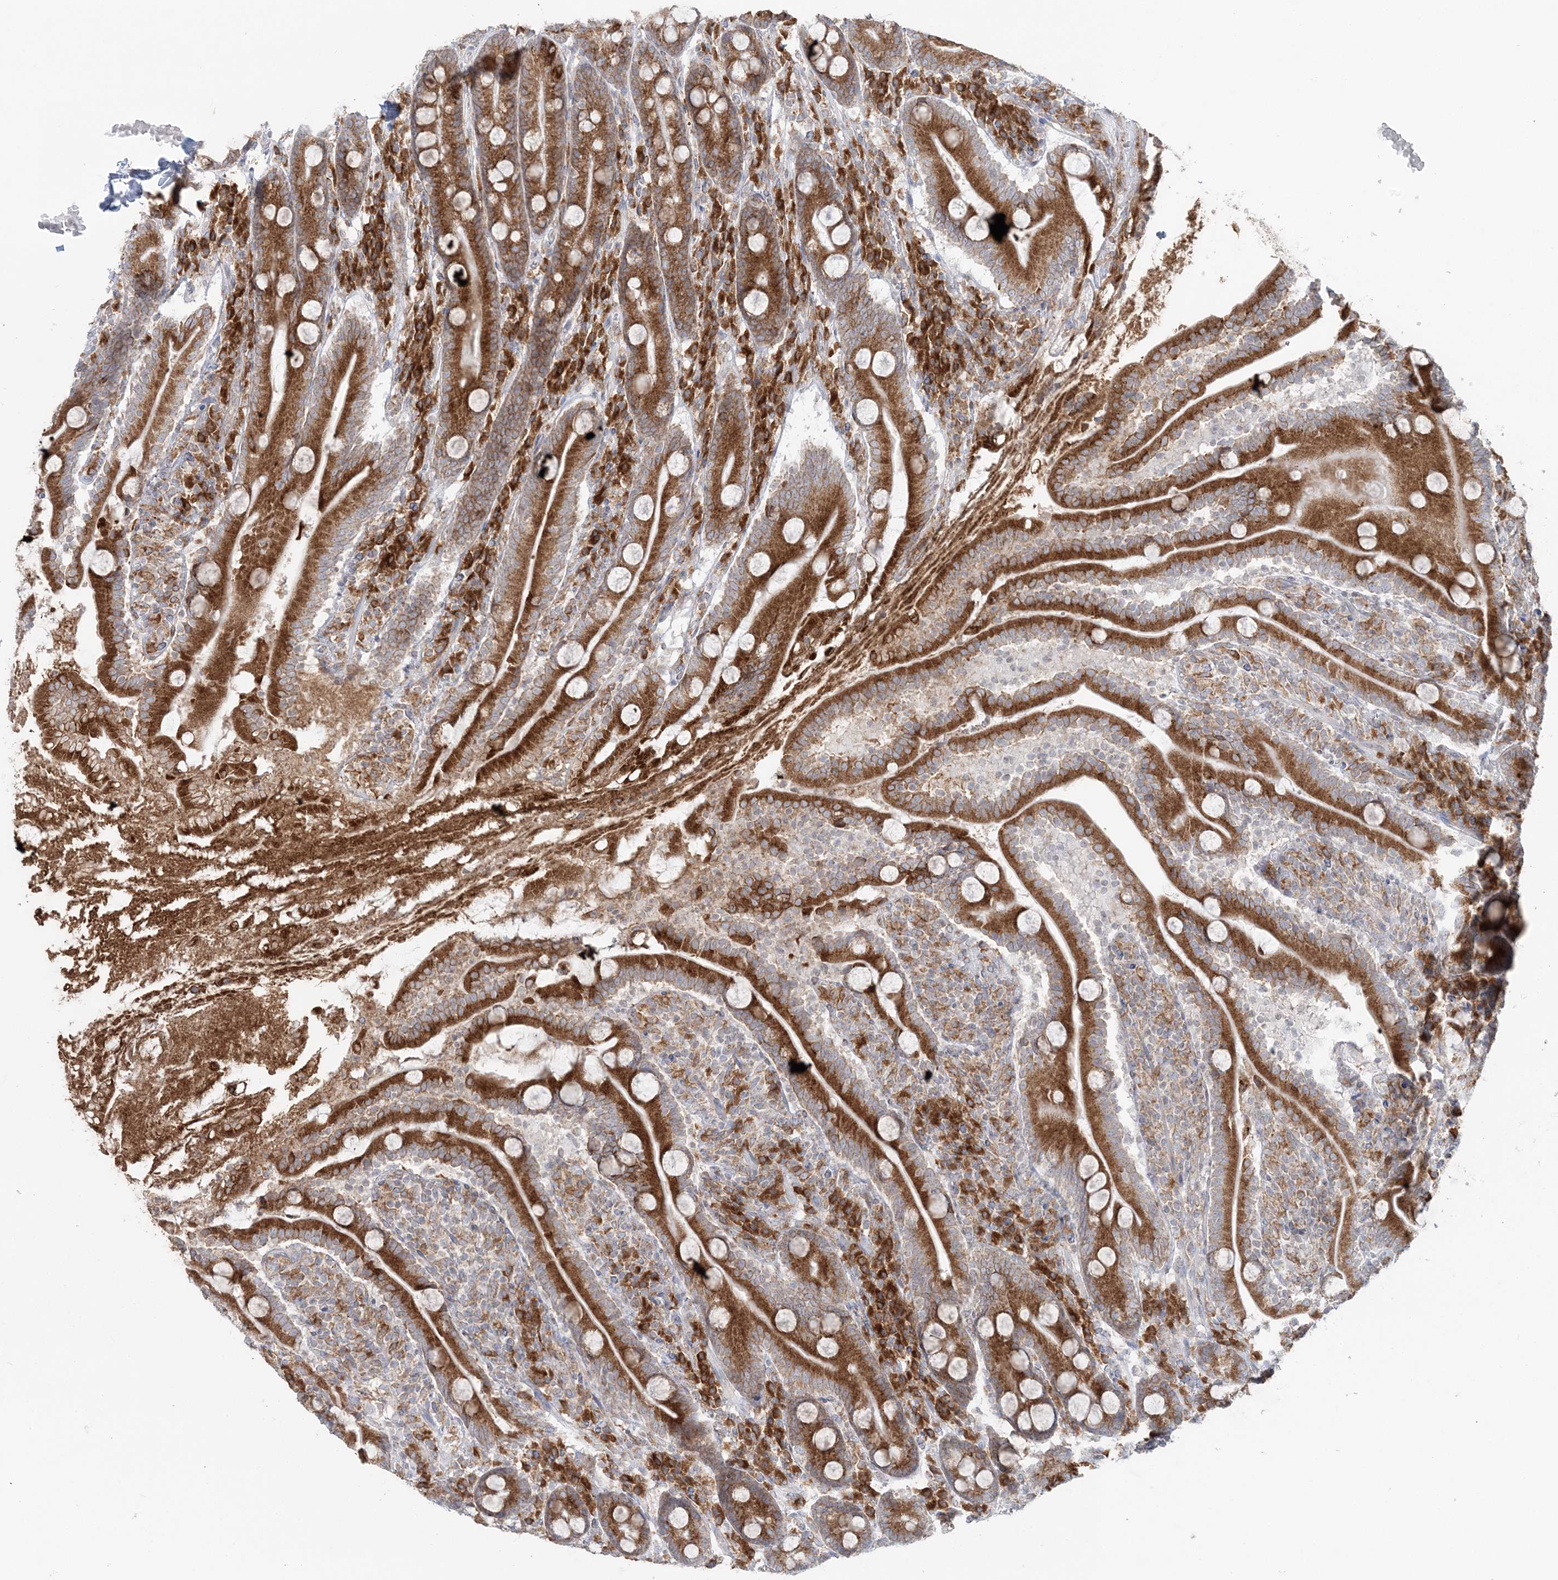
{"staining": {"intensity": "strong", "quantity": ">75%", "location": "cytoplasmic/membranous"}, "tissue": "duodenum", "cell_type": "Glandular cells", "image_type": "normal", "snomed": [{"axis": "morphology", "description": "Normal tissue, NOS"}, {"axis": "topography", "description": "Duodenum"}], "caption": "Protein expression analysis of unremarkable human duodenum reveals strong cytoplasmic/membranous expression in about >75% of glandular cells.", "gene": "TMED10", "patient": {"sex": "male", "age": 35}}